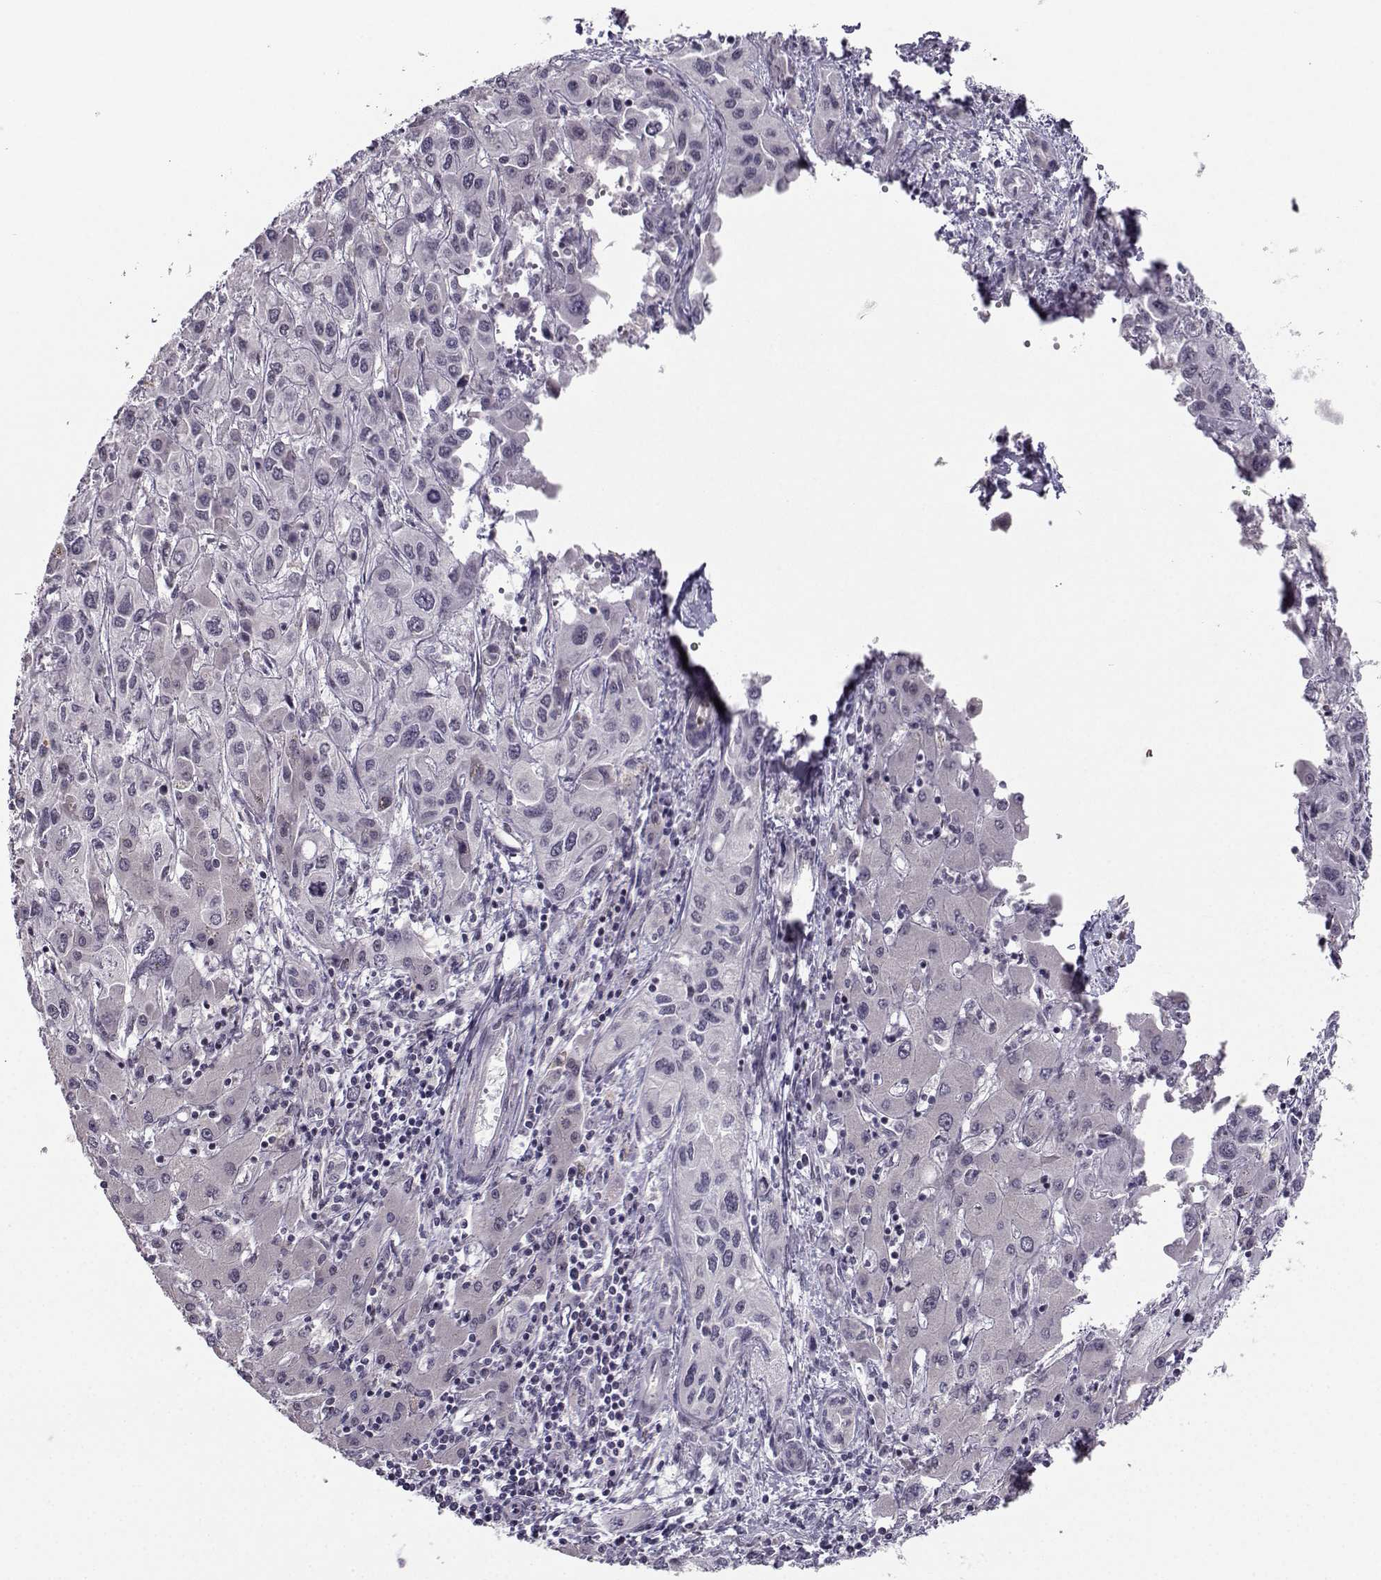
{"staining": {"intensity": "negative", "quantity": "none", "location": "none"}, "tissue": "liver cancer", "cell_type": "Tumor cells", "image_type": "cancer", "snomed": [{"axis": "morphology", "description": "Cholangiocarcinoma"}, {"axis": "topography", "description": "Liver"}], "caption": "High magnification brightfield microscopy of liver cancer (cholangiocarcinoma) stained with DAB (3,3'-diaminobenzidine) (brown) and counterstained with hematoxylin (blue): tumor cells show no significant positivity.", "gene": "LIN28A", "patient": {"sex": "female", "age": 66}}